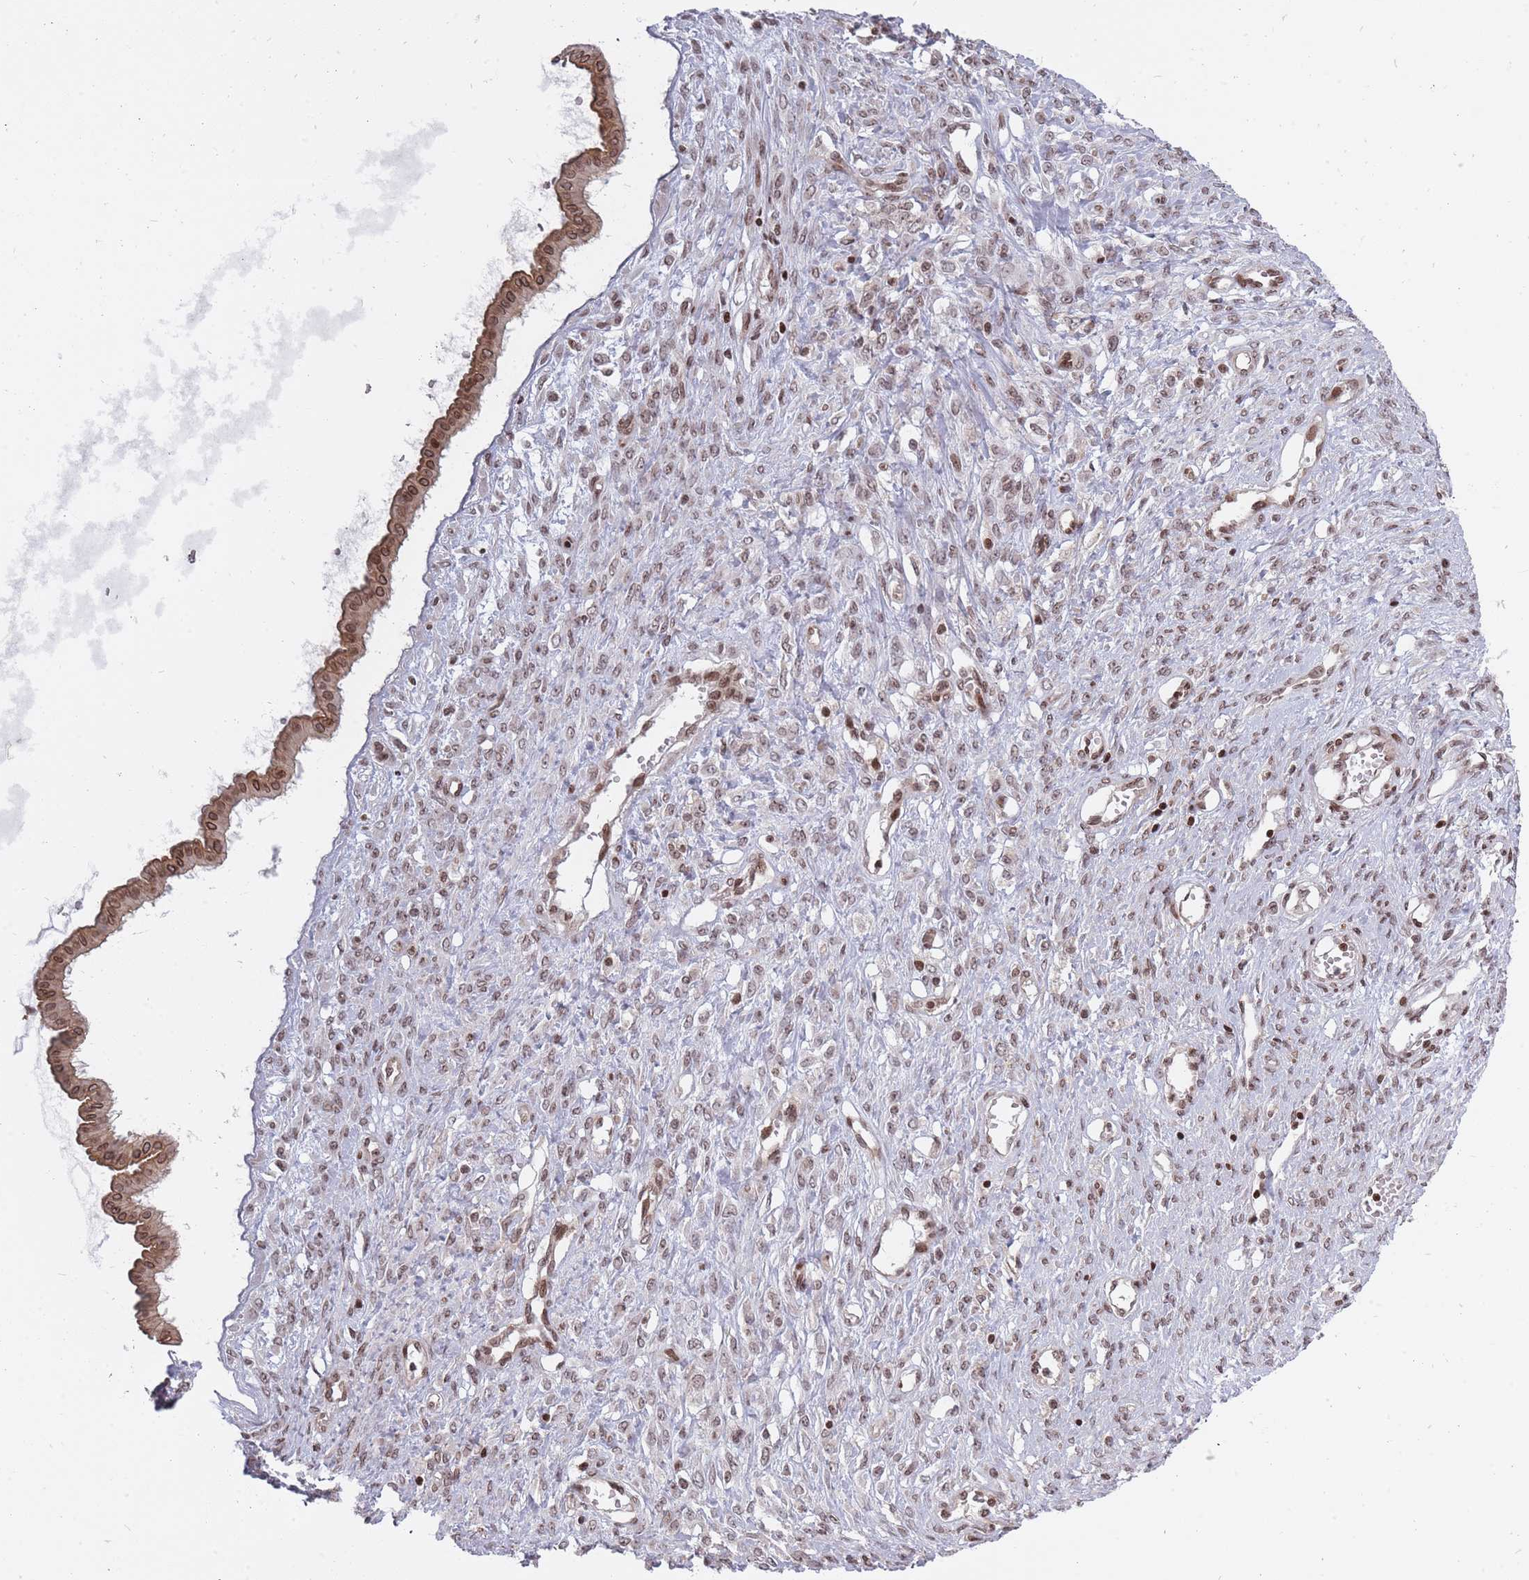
{"staining": {"intensity": "moderate", "quantity": ">75%", "location": "cytoplasmic/membranous,nuclear"}, "tissue": "ovarian cancer", "cell_type": "Tumor cells", "image_type": "cancer", "snomed": [{"axis": "morphology", "description": "Cystadenocarcinoma, mucinous, NOS"}, {"axis": "topography", "description": "Ovary"}], "caption": "Human ovarian cancer stained with a brown dye reveals moderate cytoplasmic/membranous and nuclear positive expression in approximately >75% of tumor cells.", "gene": "TMC6", "patient": {"sex": "female", "age": 73}}